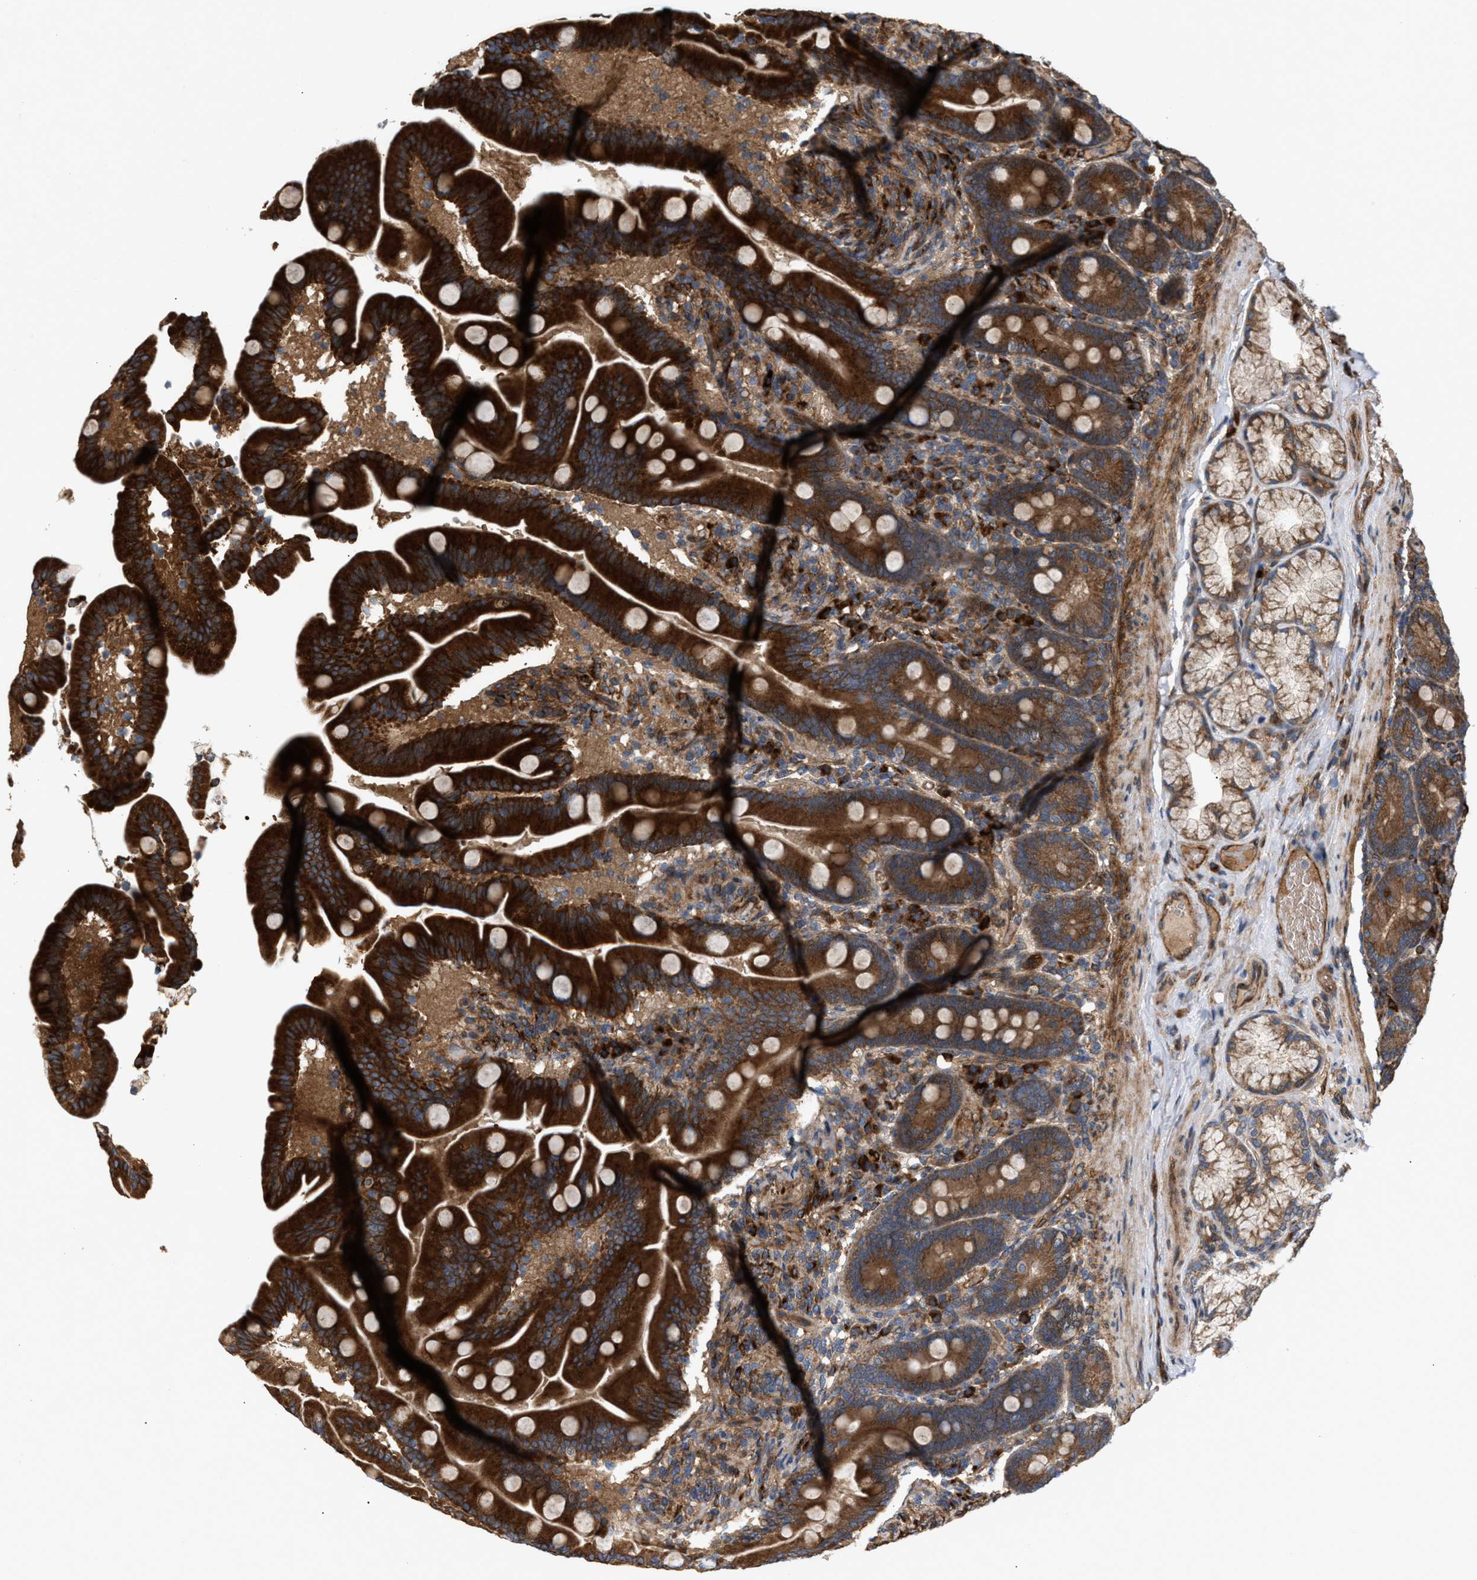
{"staining": {"intensity": "strong", "quantity": ">75%", "location": "cytoplasmic/membranous"}, "tissue": "duodenum", "cell_type": "Glandular cells", "image_type": "normal", "snomed": [{"axis": "morphology", "description": "Normal tissue, NOS"}, {"axis": "topography", "description": "Duodenum"}], "caption": "Immunohistochemical staining of unremarkable human duodenum exhibits >75% levels of strong cytoplasmic/membranous protein expression in about >75% of glandular cells.", "gene": "GCC1", "patient": {"sex": "male", "age": 54}}